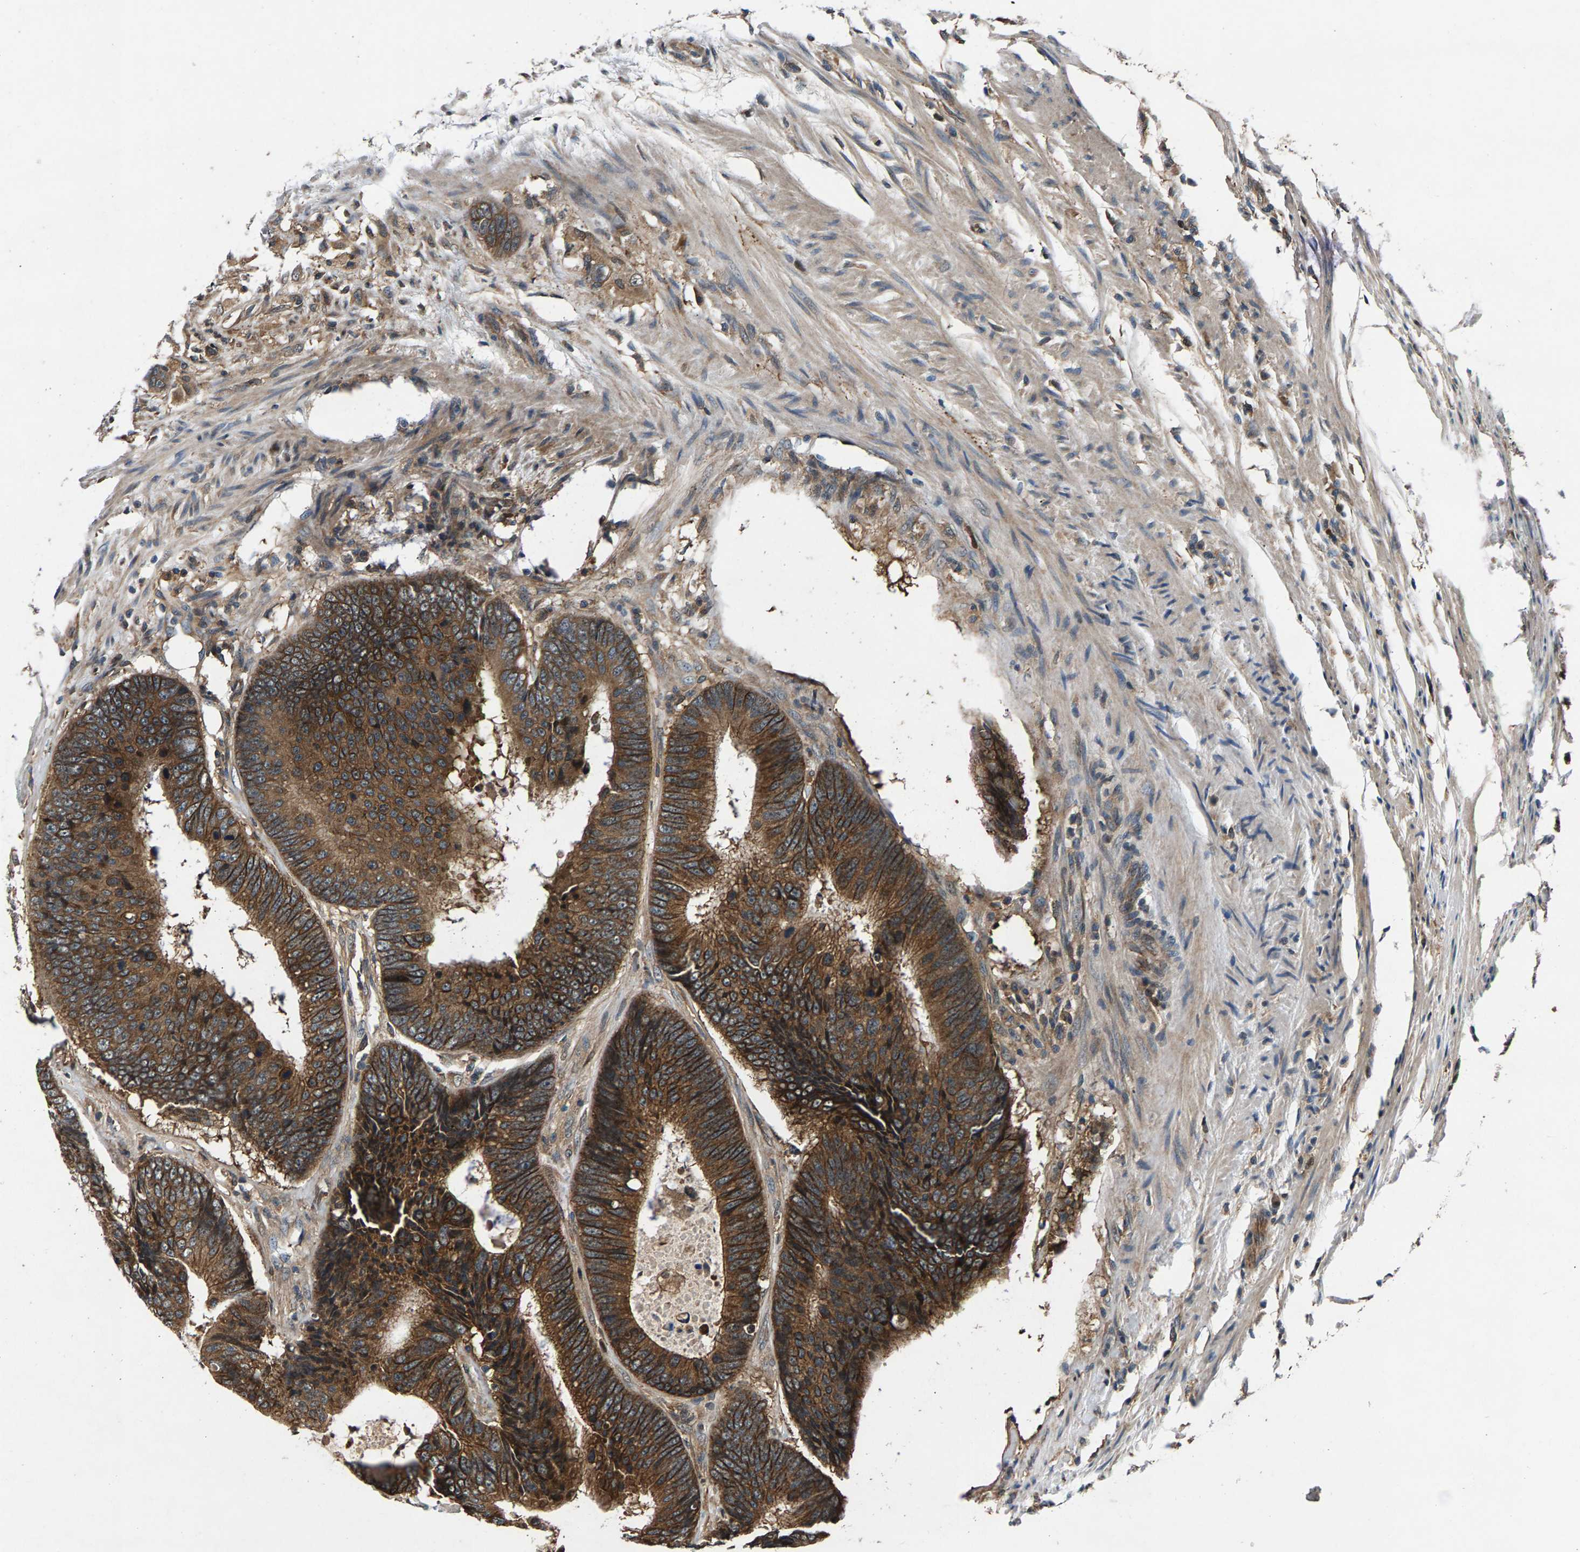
{"staining": {"intensity": "moderate", "quantity": ">75%", "location": "cytoplasmic/membranous"}, "tissue": "colorectal cancer", "cell_type": "Tumor cells", "image_type": "cancer", "snomed": [{"axis": "morphology", "description": "Adenocarcinoma, NOS"}, {"axis": "topography", "description": "Colon"}], "caption": "Immunohistochemistry (IHC) micrograph of colorectal cancer stained for a protein (brown), which exhibits medium levels of moderate cytoplasmic/membranous staining in about >75% of tumor cells.", "gene": "FAM78A", "patient": {"sex": "male", "age": 56}}